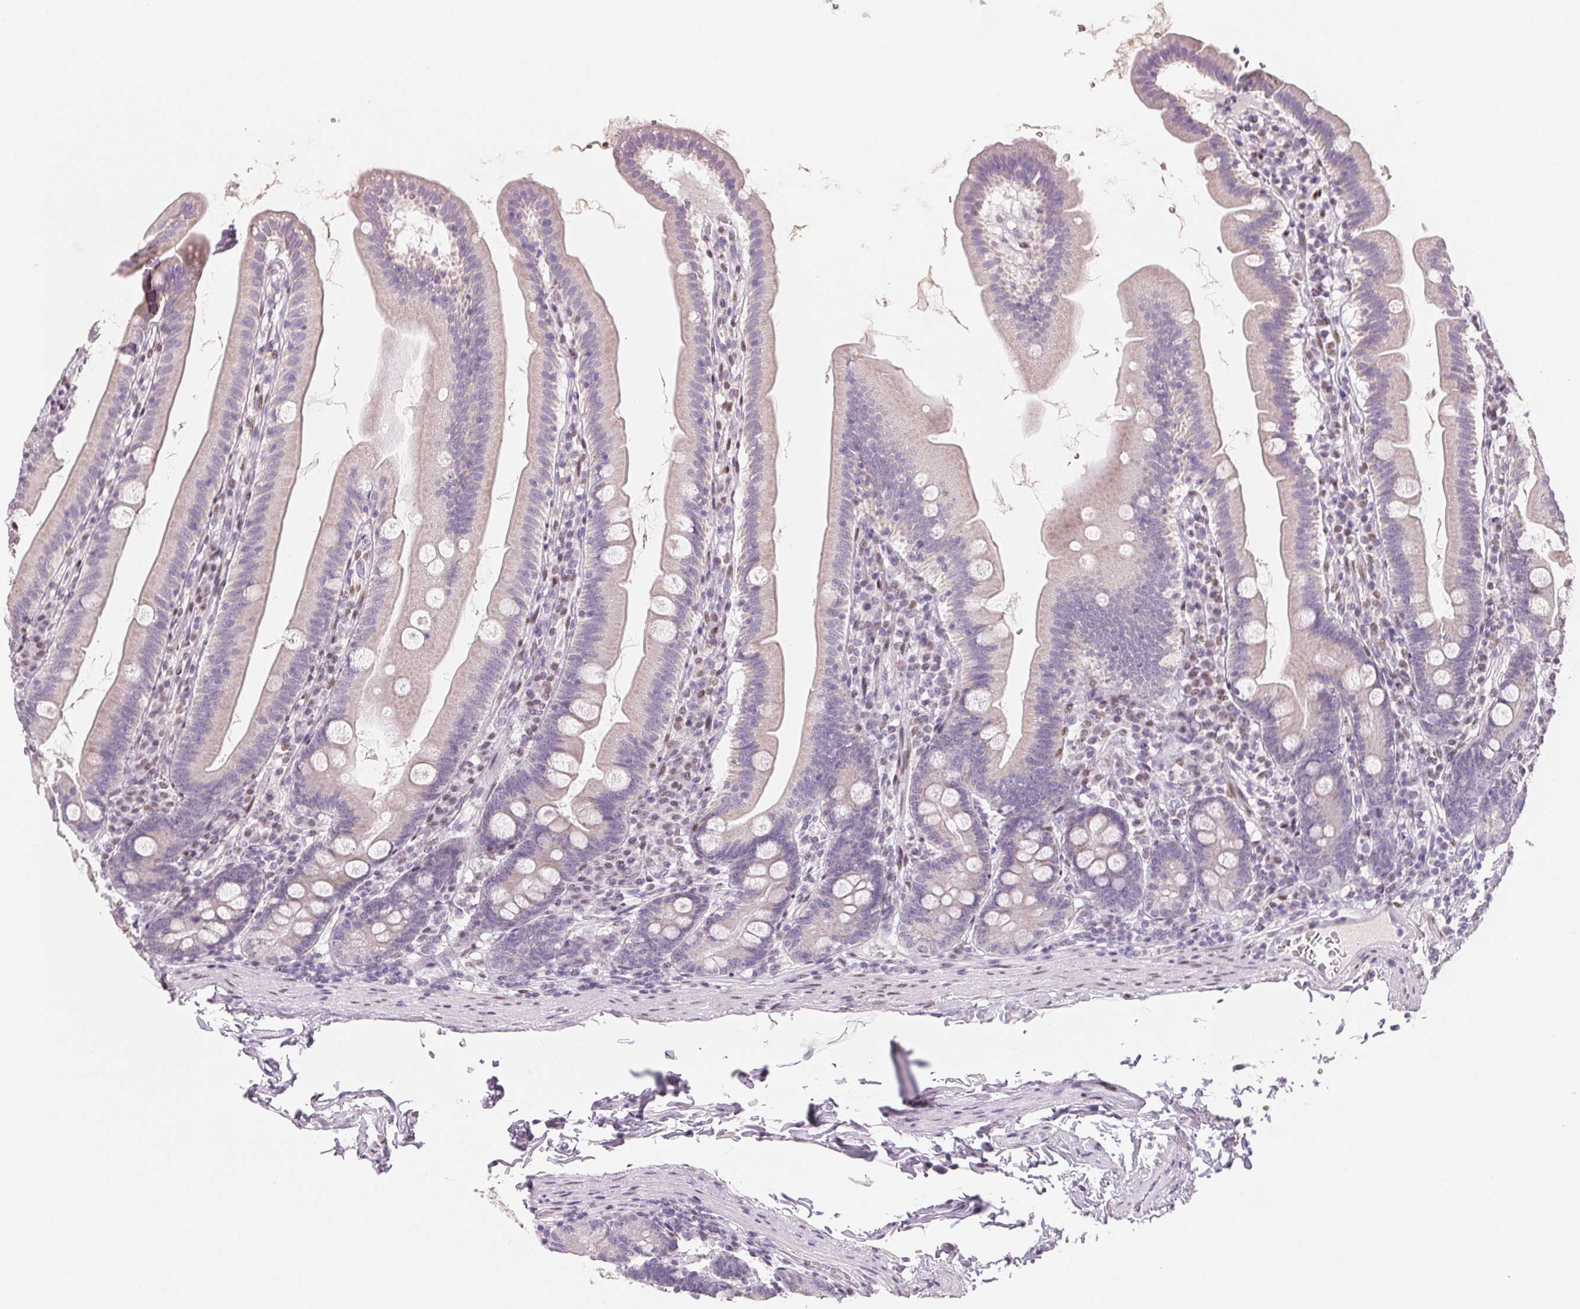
{"staining": {"intensity": "negative", "quantity": "none", "location": "none"}, "tissue": "duodenum", "cell_type": "Glandular cells", "image_type": "normal", "snomed": [{"axis": "morphology", "description": "Normal tissue, NOS"}, {"axis": "topography", "description": "Duodenum"}], "caption": "IHC of normal human duodenum demonstrates no expression in glandular cells. (IHC, brightfield microscopy, high magnification).", "gene": "SMARCD3", "patient": {"sex": "female", "age": 67}}